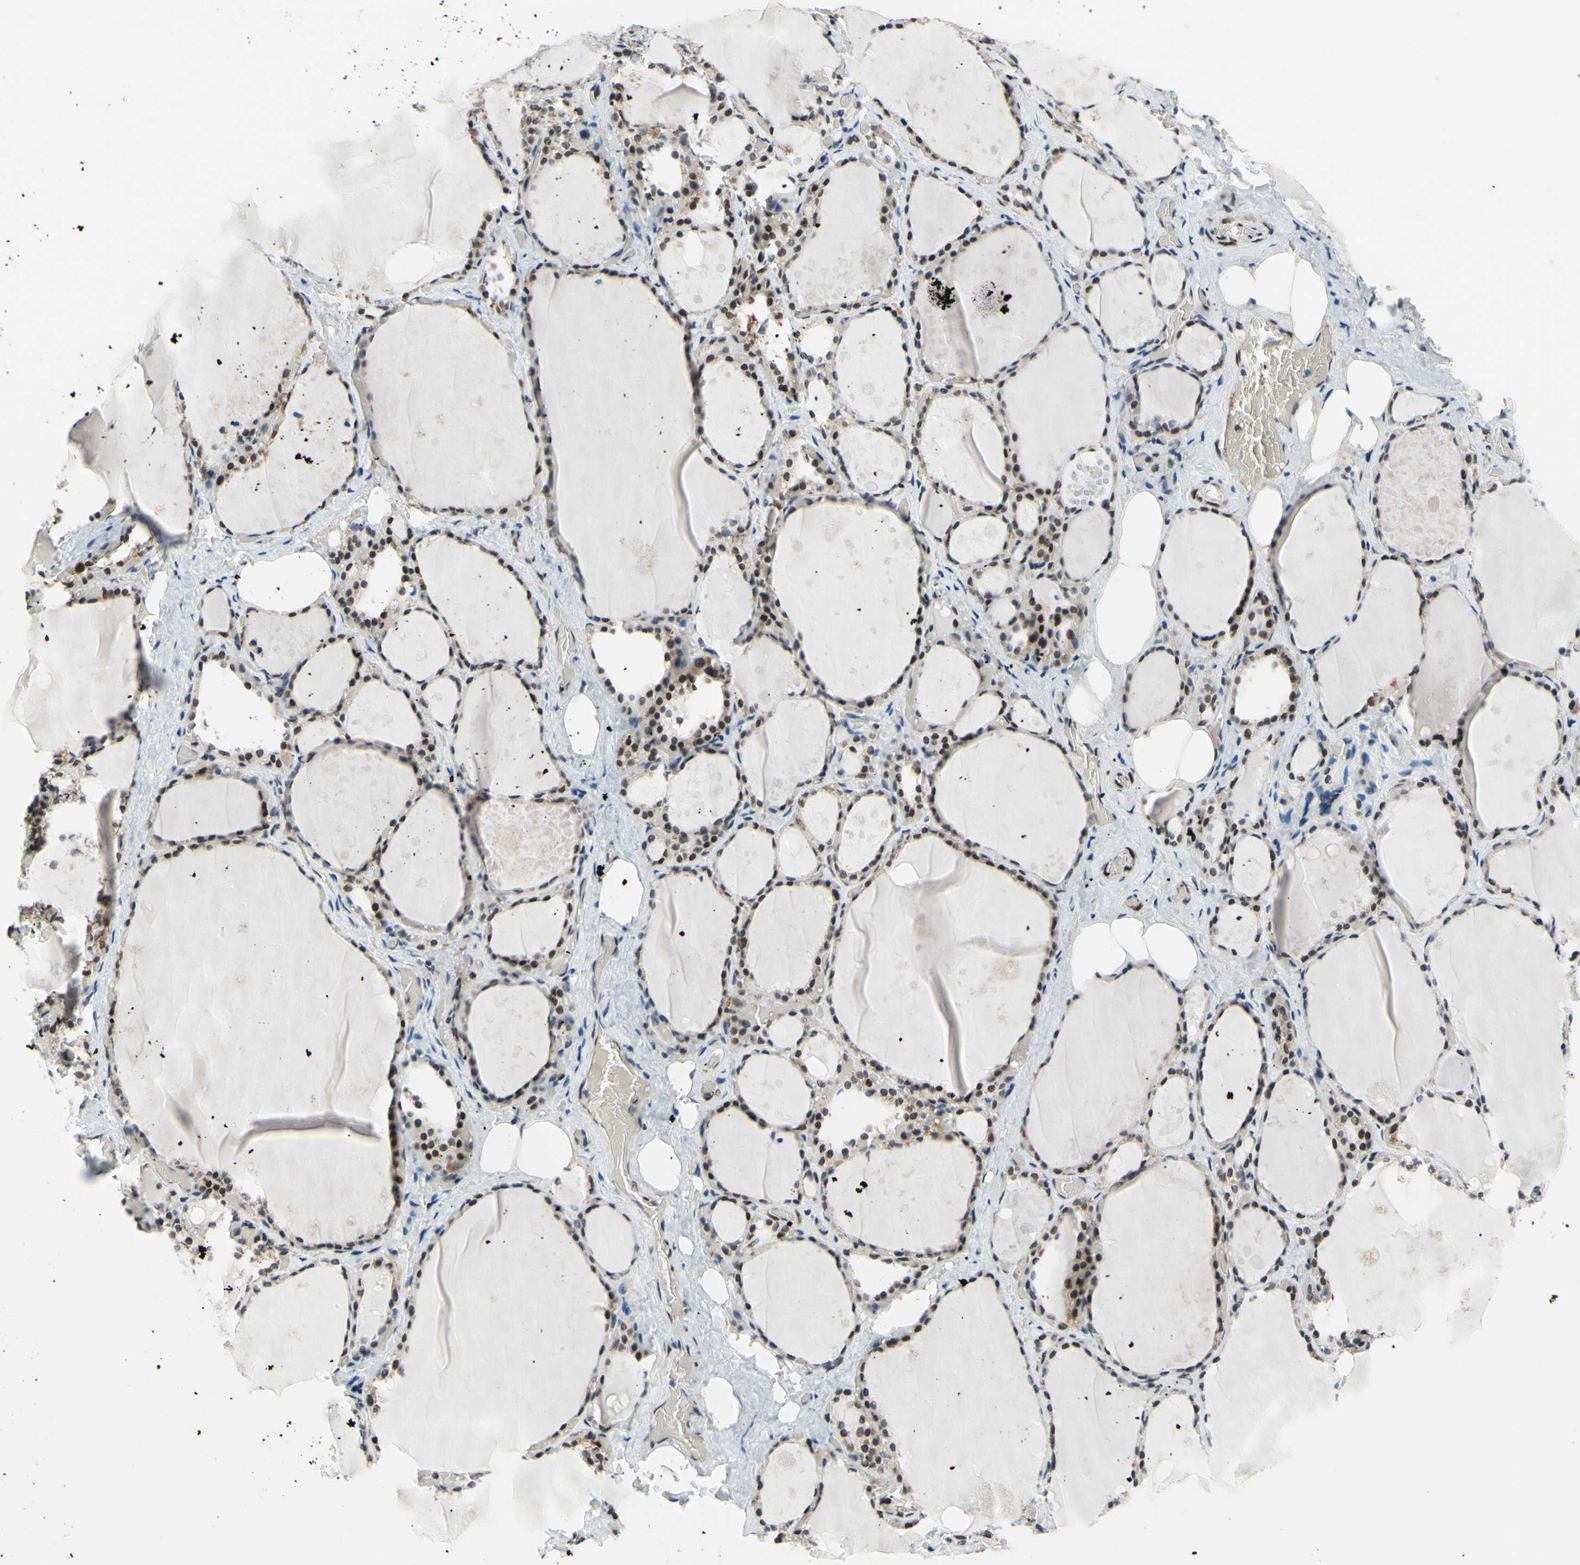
{"staining": {"intensity": "moderate", "quantity": ">75%", "location": "nuclear"}, "tissue": "thyroid gland", "cell_type": "Glandular cells", "image_type": "normal", "snomed": [{"axis": "morphology", "description": "Normal tissue, NOS"}, {"axis": "topography", "description": "Thyroid gland"}], "caption": "This micrograph exhibits immunohistochemistry (IHC) staining of benign thyroid gland, with medium moderate nuclear staining in approximately >75% of glandular cells.", "gene": "CBX7", "patient": {"sex": "male", "age": 61}}